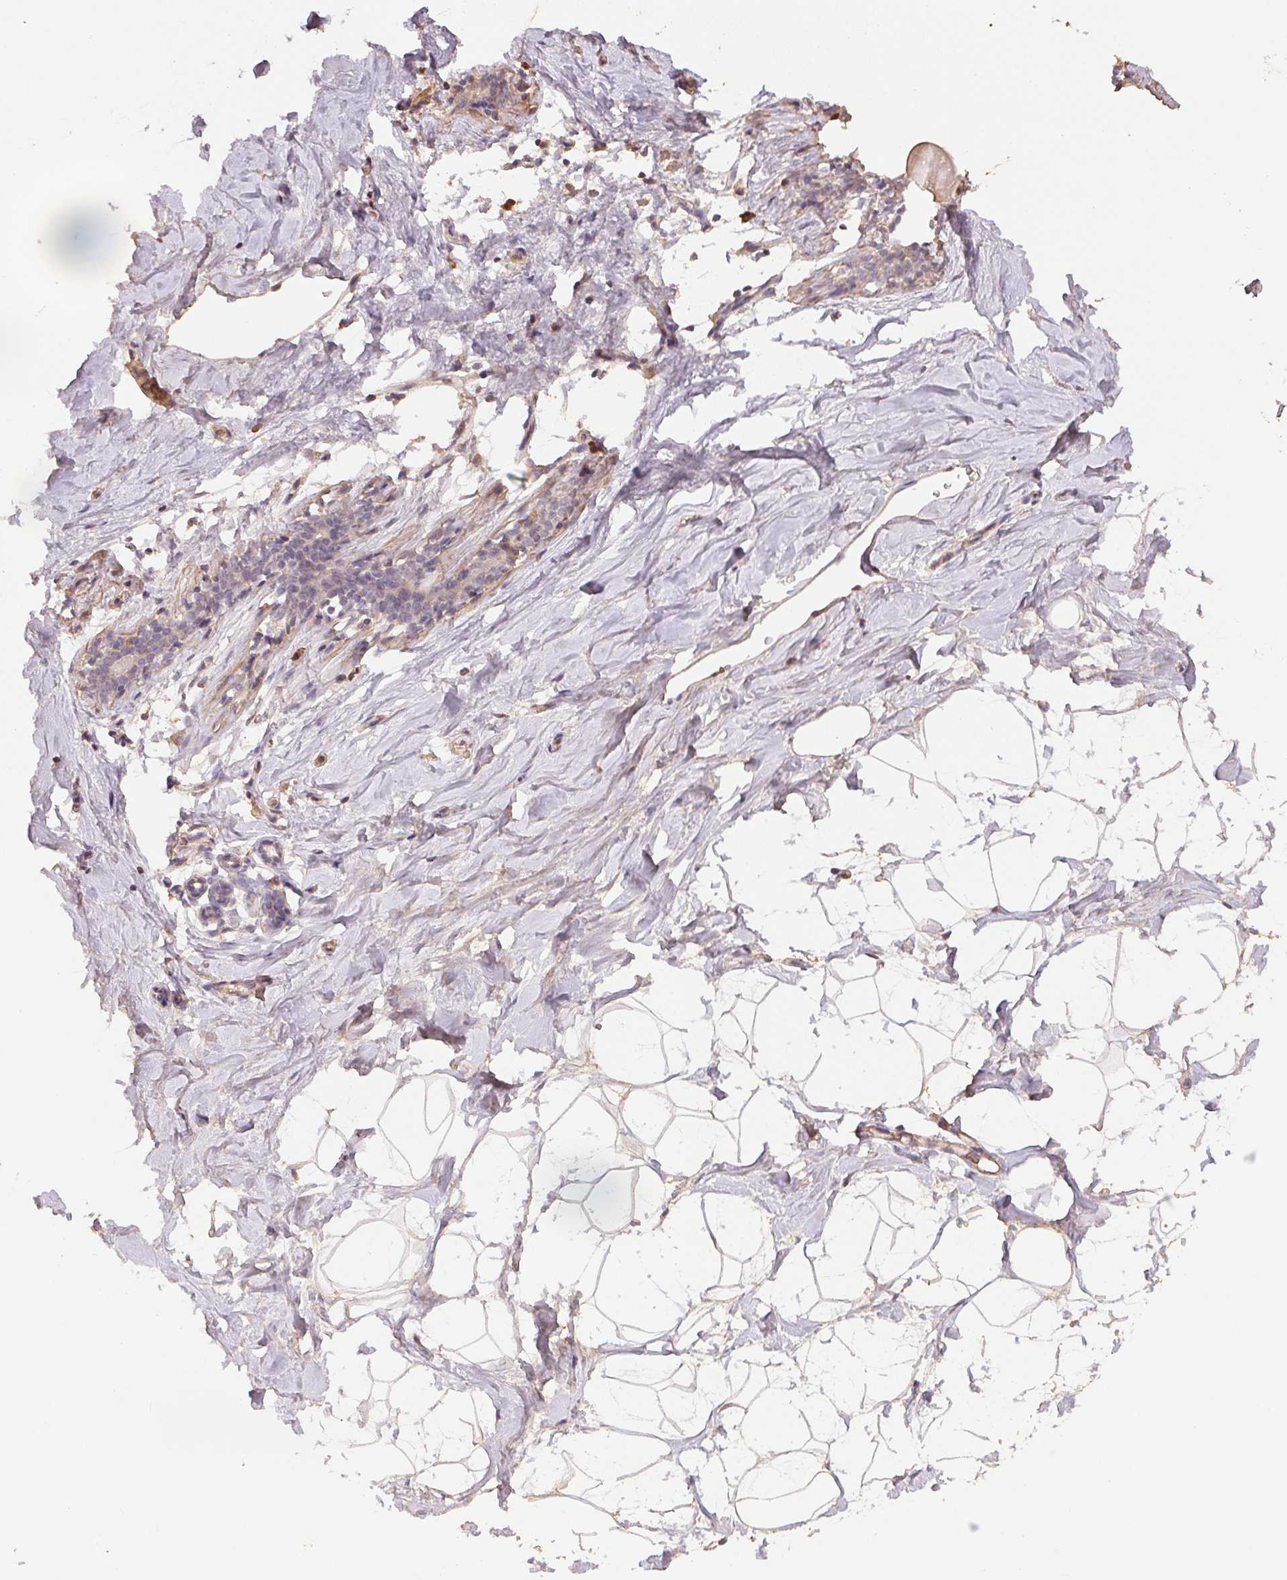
{"staining": {"intensity": "negative", "quantity": "none", "location": "none"}, "tissue": "breast", "cell_type": "Adipocytes", "image_type": "normal", "snomed": [{"axis": "morphology", "description": "Normal tissue, NOS"}, {"axis": "topography", "description": "Breast"}], "caption": "High power microscopy photomicrograph of an immunohistochemistry image of unremarkable breast, revealing no significant positivity in adipocytes.", "gene": "CENPF", "patient": {"sex": "female", "age": 32}}